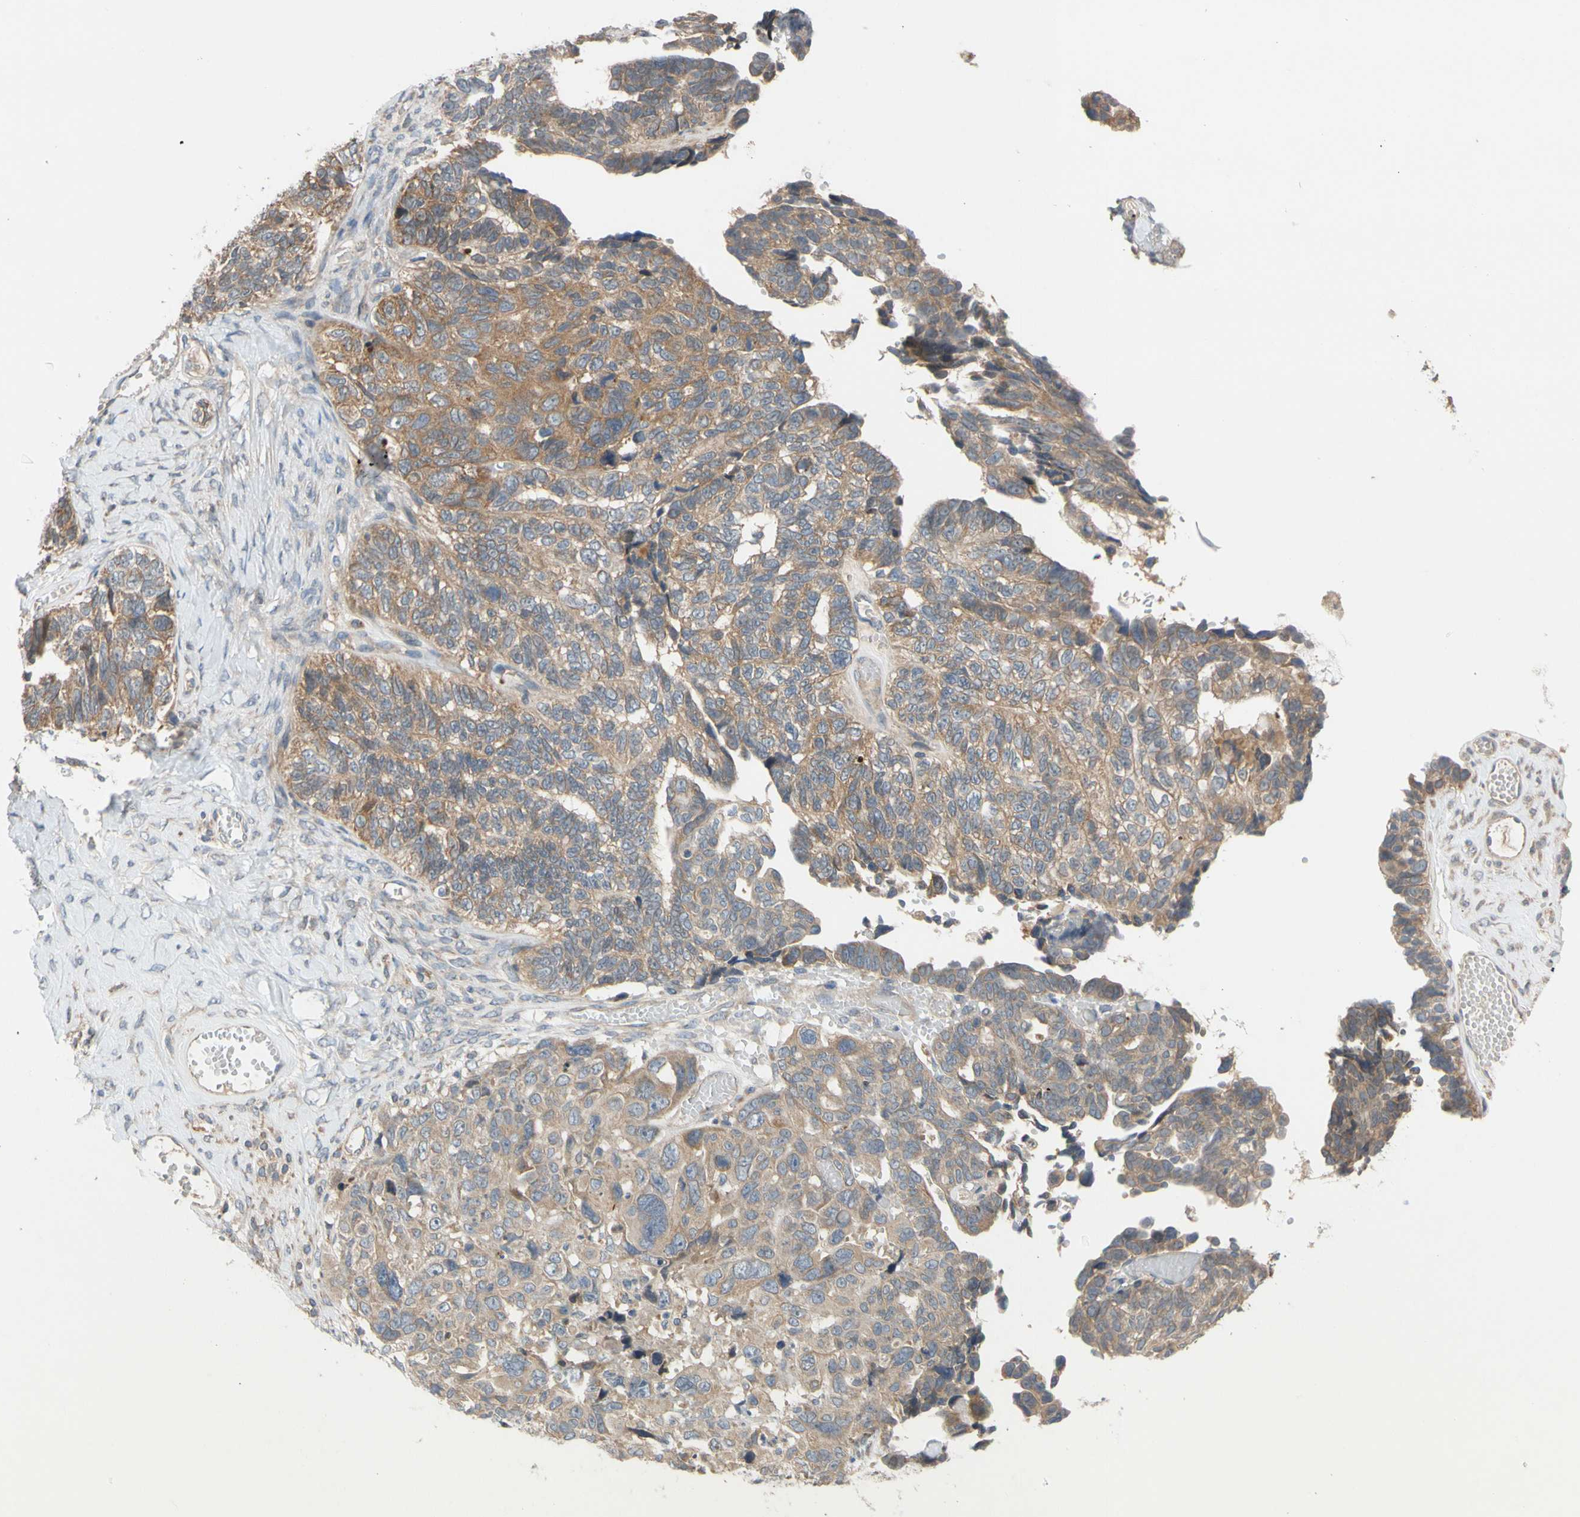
{"staining": {"intensity": "moderate", "quantity": ">75%", "location": "cytoplasmic/membranous"}, "tissue": "ovarian cancer", "cell_type": "Tumor cells", "image_type": "cancer", "snomed": [{"axis": "morphology", "description": "Cystadenocarcinoma, serous, NOS"}, {"axis": "topography", "description": "Ovary"}], "caption": "Immunohistochemical staining of human ovarian cancer (serous cystadenocarcinoma) reveals moderate cytoplasmic/membranous protein positivity in approximately >75% of tumor cells.", "gene": "MBTPS2", "patient": {"sex": "female", "age": 79}}